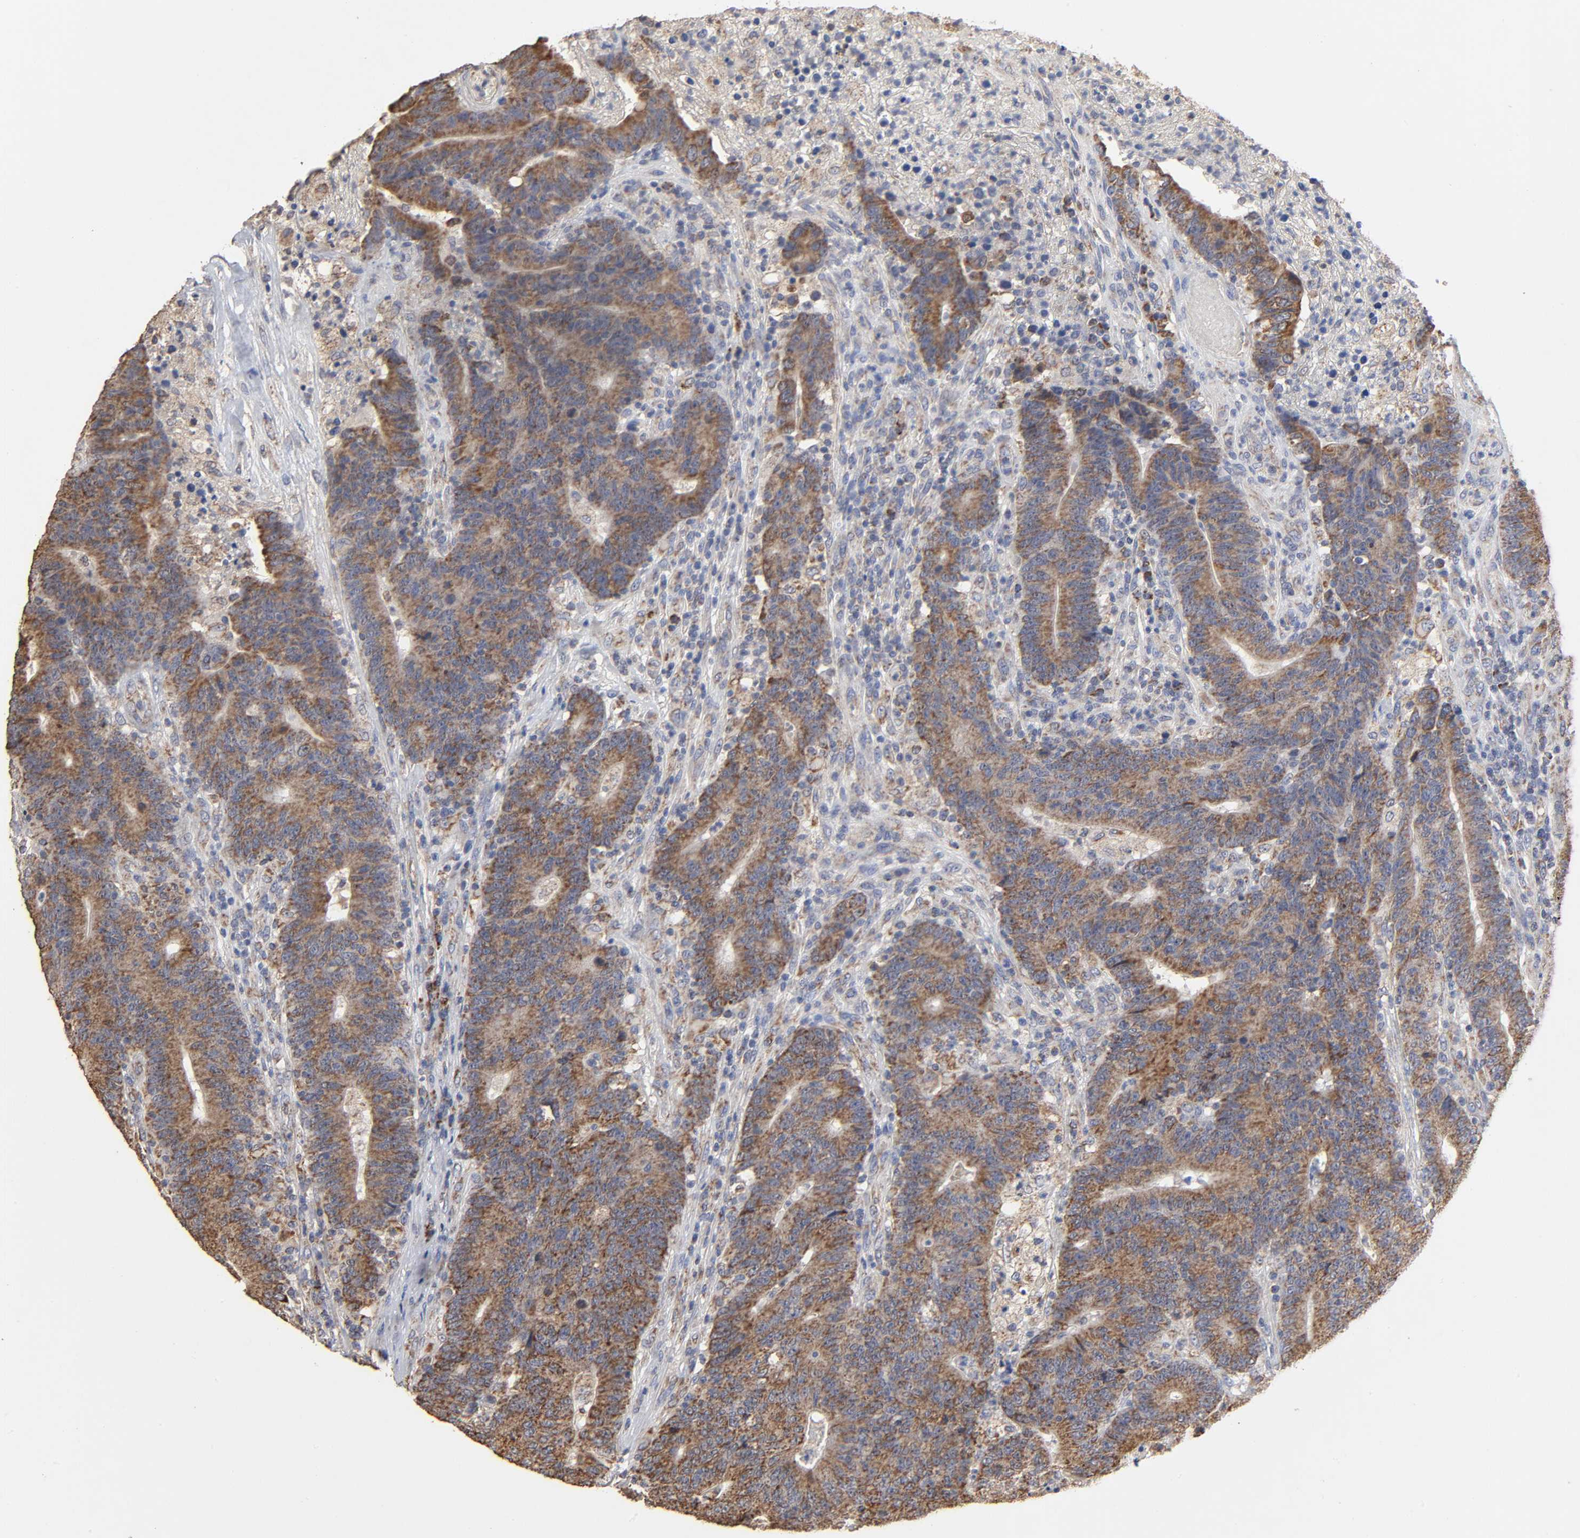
{"staining": {"intensity": "strong", "quantity": ">75%", "location": "cytoplasmic/membranous"}, "tissue": "colorectal cancer", "cell_type": "Tumor cells", "image_type": "cancer", "snomed": [{"axis": "morphology", "description": "Normal tissue, NOS"}, {"axis": "morphology", "description": "Adenocarcinoma, NOS"}, {"axis": "topography", "description": "Colon"}], "caption": "The histopathology image displays staining of colorectal cancer, revealing strong cytoplasmic/membranous protein expression (brown color) within tumor cells.", "gene": "CYCS", "patient": {"sex": "female", "age": 75}}